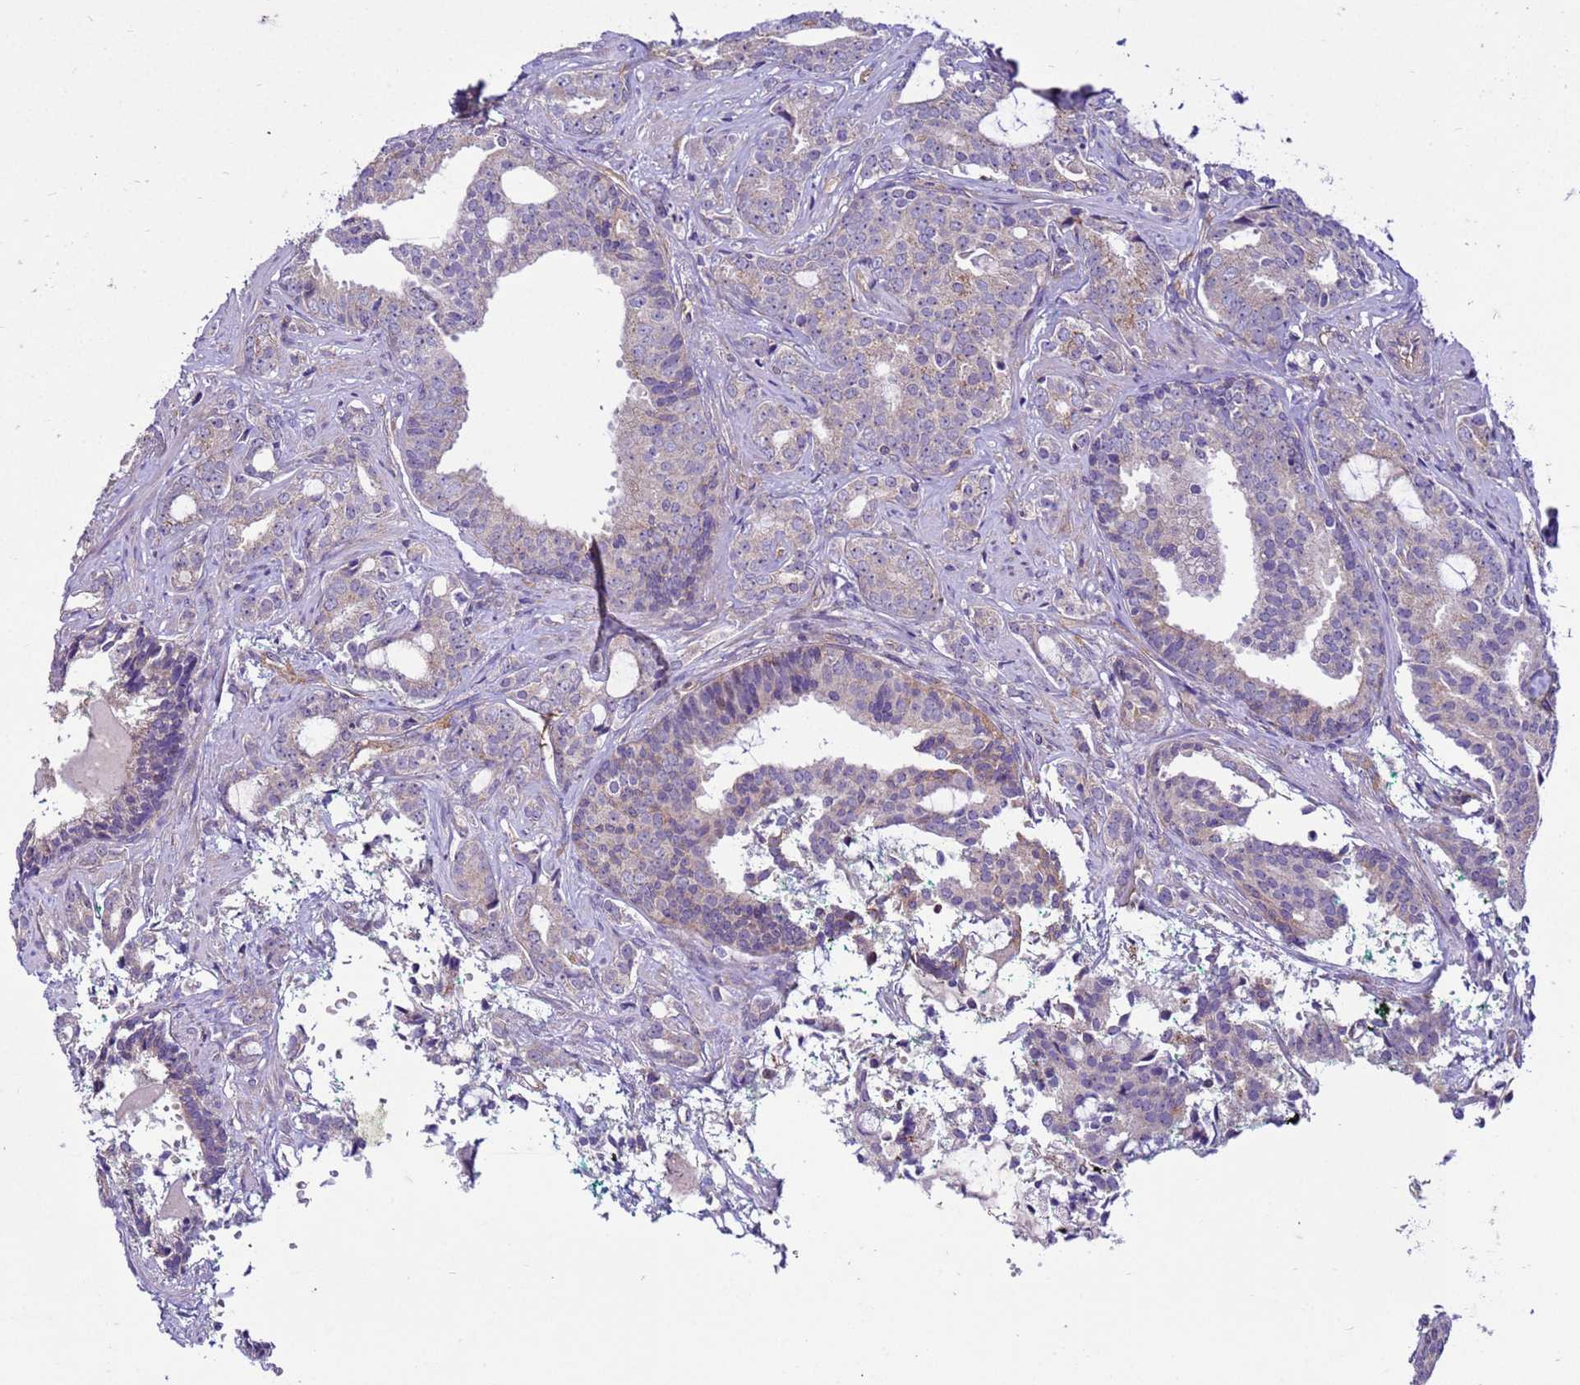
{"staining": {"intensity": "weak", "quantity": "25%-75%", "location": "cytoplasmic/membranous"}, "tissue": "prostate cancer", "cell_type": "Tumor cells", "image_type": "cancer", "snomed": [{"axis": "morphology", "description": "Adenocarcinoma, High grade"}, {"axis": "topography", "description": "Prostate"}], "caption": "DAB (3,3'-diaminobenzidine) immunohistochemical staining of human prostate cancer (high-grade adenocarcinoma) shows weak cytoplasmic/membranous protein positivity in about 25%-75% of tumor cells. The protein of interest is shown in brown color, while the nuclei are stained blue.", "gene": "PKD1", "patient": {"sex": "male", "age": 63}}